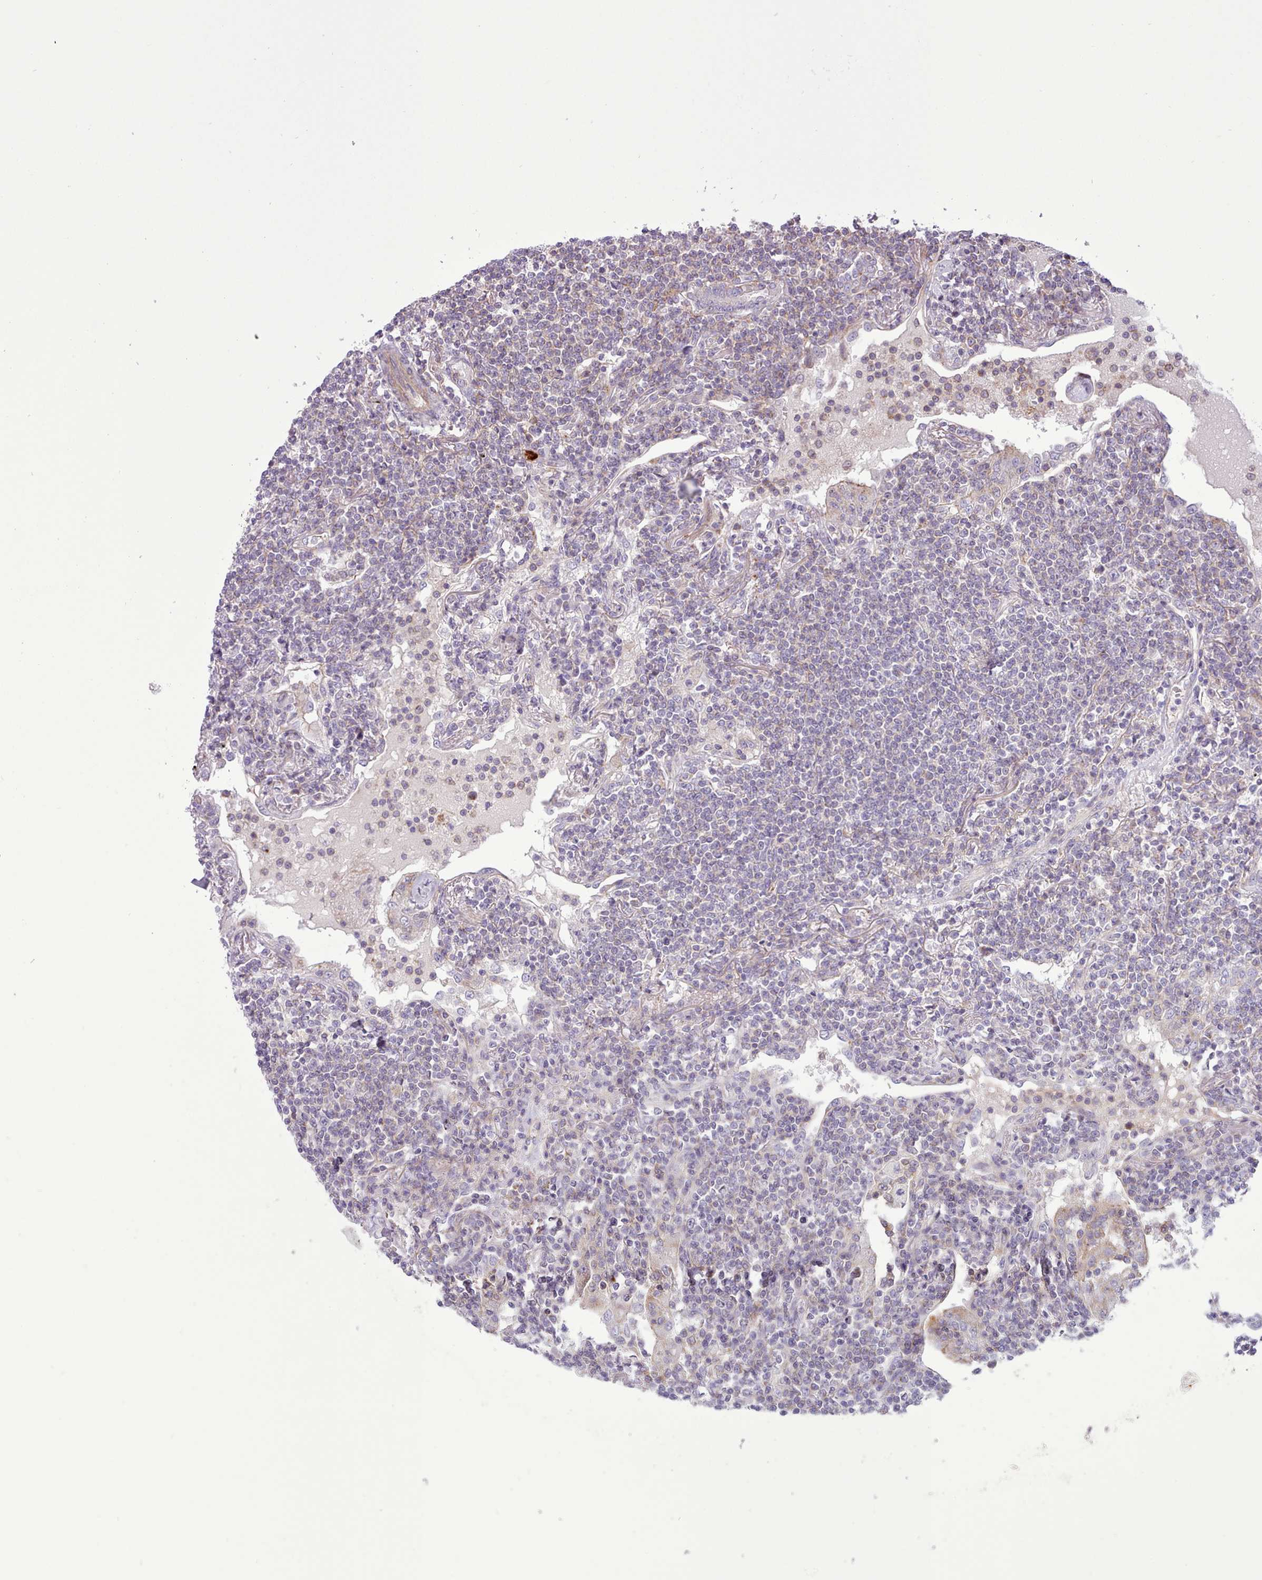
{"staining": {"intensity": "moderate", "quantity": "25%-75%", "location": "cytoplasmic/membranous"}, "tissue": "lymphoma", "cell_type": "Tumor cells", "image_type": "cancer", "snomed": [{"axis": "morphology", "description": "Malignant lymphoma, non-Hodgkin's type, Low grade"}, {"axis": "topography", "description": "Lymph node"}], "caption": "There is medium levels of moderate cytoplasmic/membranous positivity in tumor cells of lymphoma, as demonstrated by immunohistochemical staining (brown color).", "gene": "TENT4B", "patient": {"sex": "female", "age": 67}}